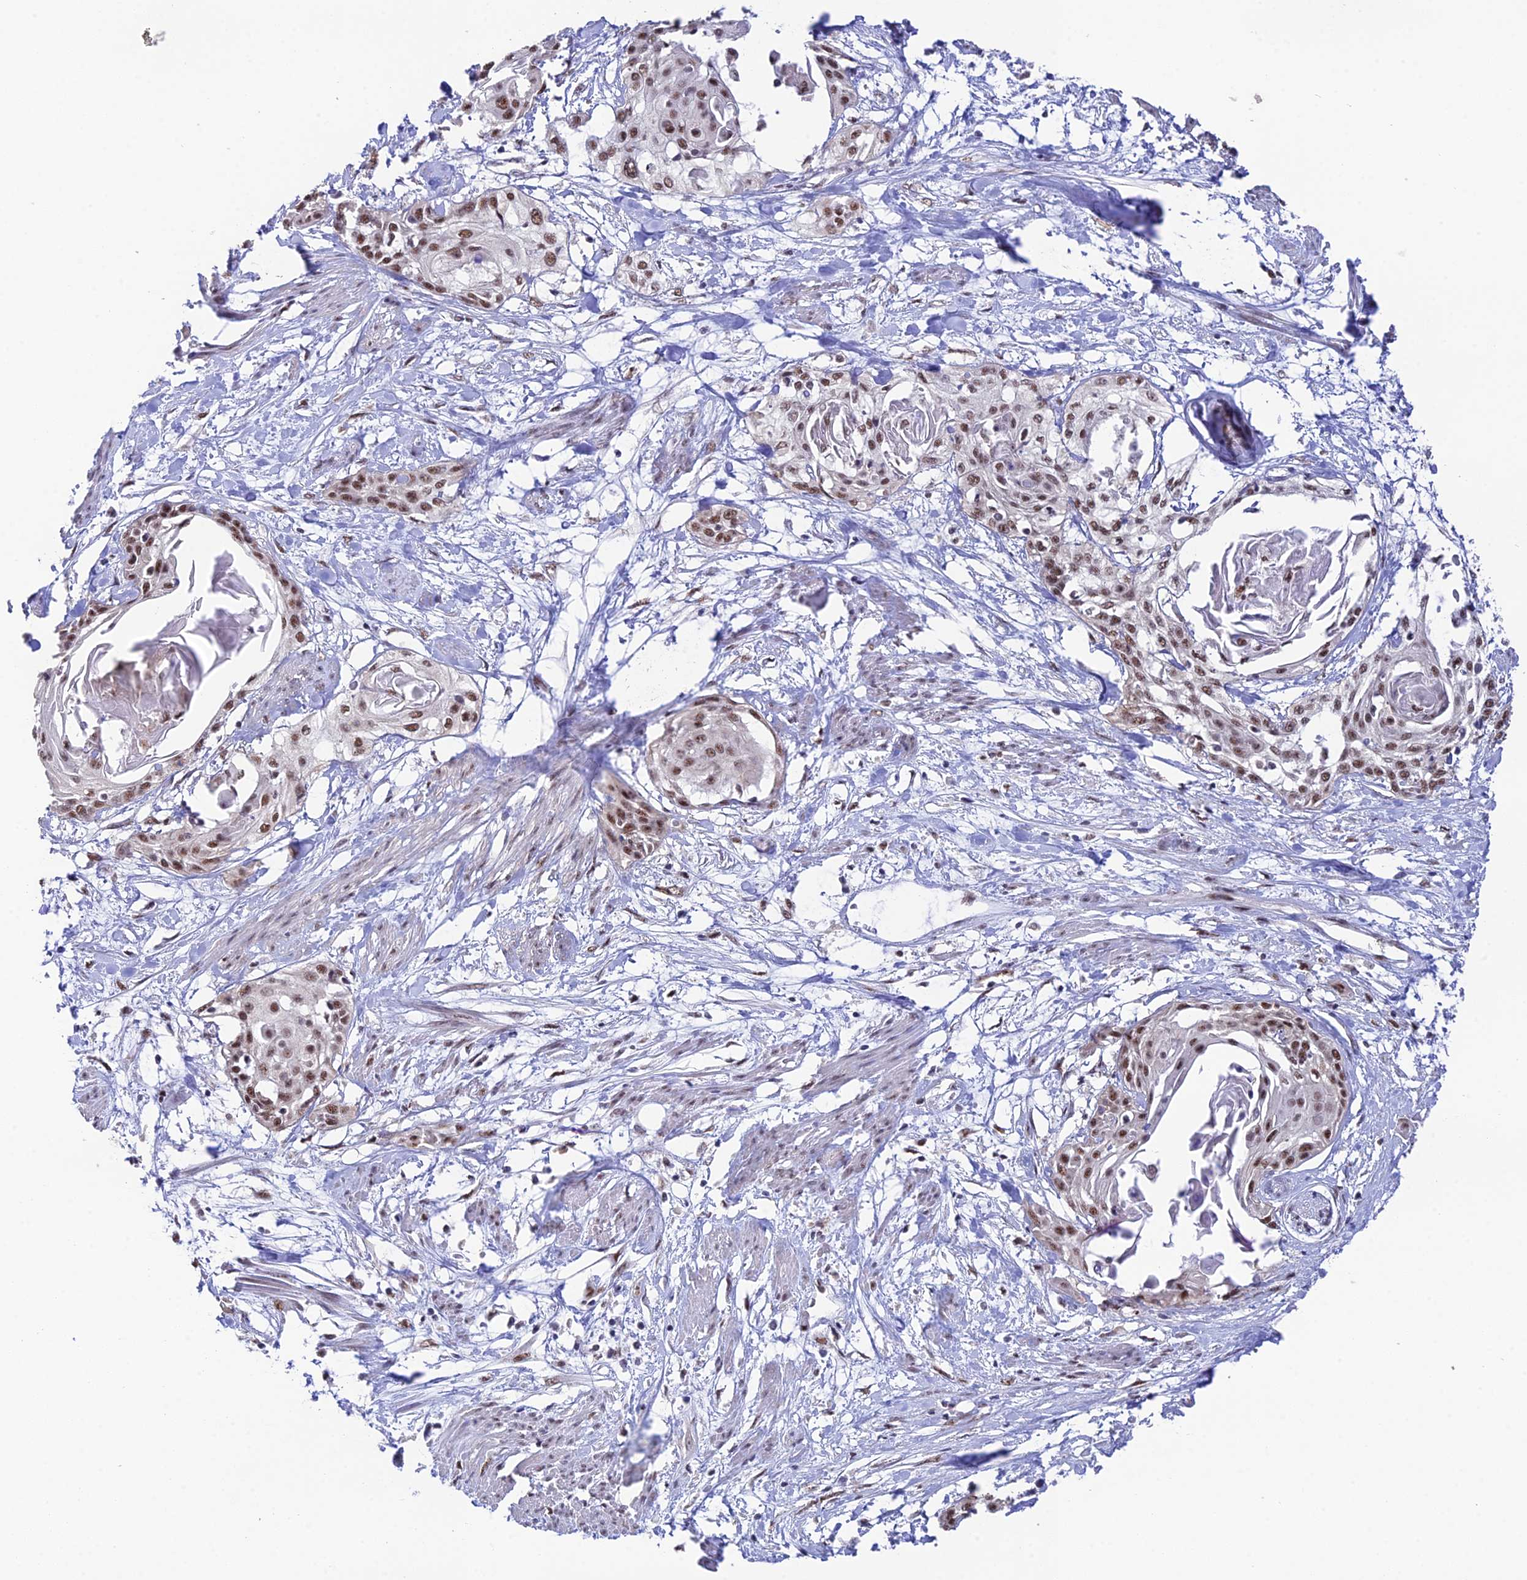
{"staining": {"intensity": "moderate", "quantity": ">75%", "location": "nuclear"}, "tissue": "cervical cancer", "cell_type": "Tumor cells", "image_type": "cancer", "snomed": [{"axis": "morphology", "description": "Squamous cell carcinoma, NOS"}, {"axis": "topography", "description": "Cervix"}], "caption": "Human cervical cancer stained with a brown dye displays moderate nuclear positive expression in about >75% of tumor cells.", "gene": "THOC7", "patient": {"sex": "female", "age": 57}}